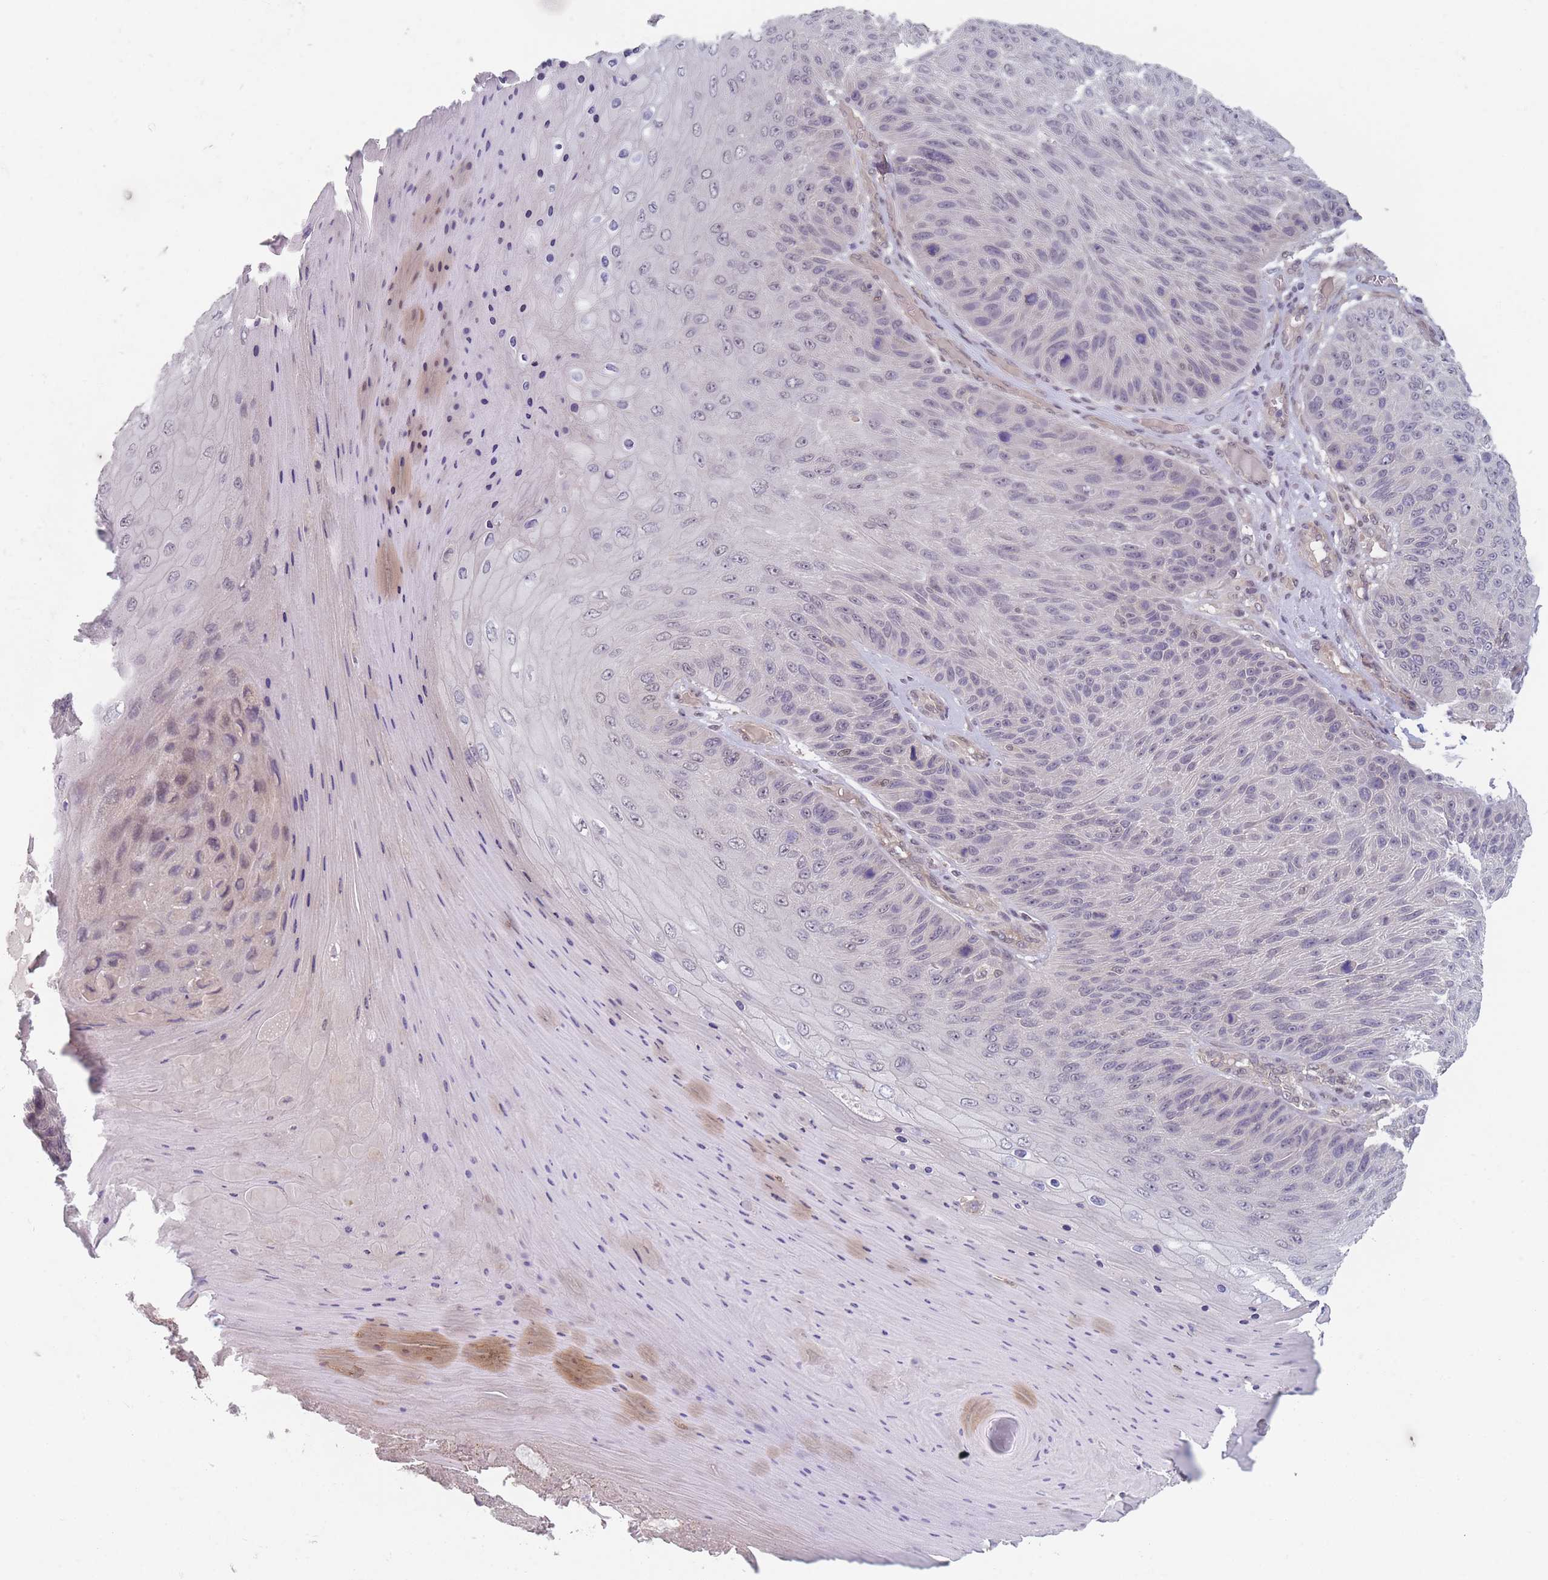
{"staining": {"intensity": "negative", "quantity": "none", "location": "none"}, "tissue": "skin cancer", "cell_type": "Tumor cells", "image_type": "cancer", "snomed": [{"axis": "morphology", "description": "Squamous cell carcinoma, NOS"}, {"axis": "topography", "description": "Skin"}], "caption": "Tumor cells show no significant expression in skin squamous cell carcinoma.", "gene": "ANKRD10", "patient": {"sex": "female", "age": 88}}